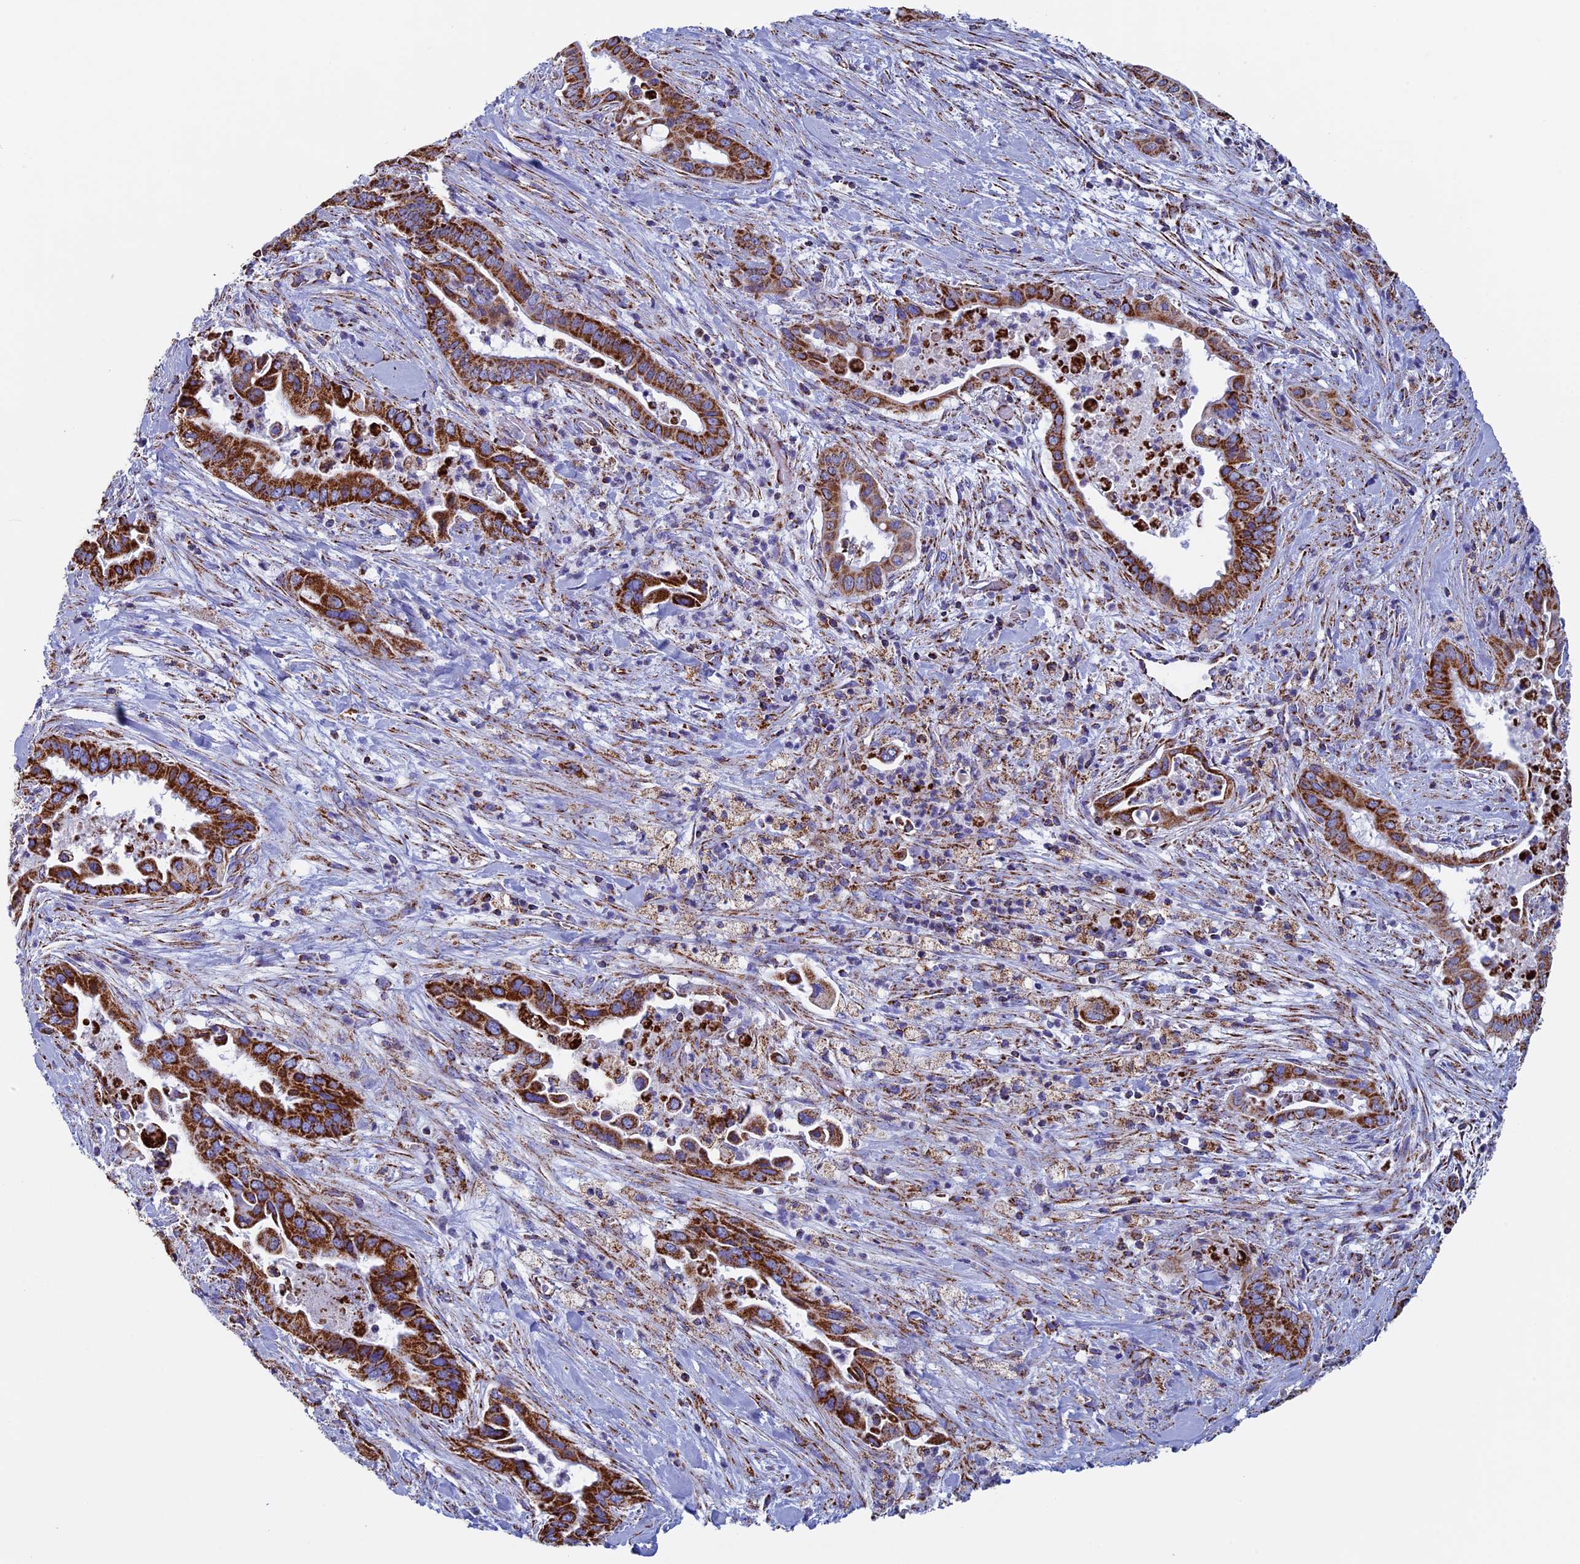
{"staining": {"intensity": "strong", "quantity": ">75%", "location": "cytoplasmic/membranous"}, "tissue": "pancreatic cancer", "cell_type": "Tumor cells", "image_type": "cancer", "snomed": [{"axis": "morphology", "description": "Adenocarcinoma, NOS"}, {"axis": "topography", "description": "Pancreas"}], "caption": "IHC of pancreatic adenocarcinoma shows high levels of strong cytoplasmic/membranous positivity in approximately >75% of tumor cells.", "gene": "UQCRFS1", "patient": {"sex": "female", "age": 77}}